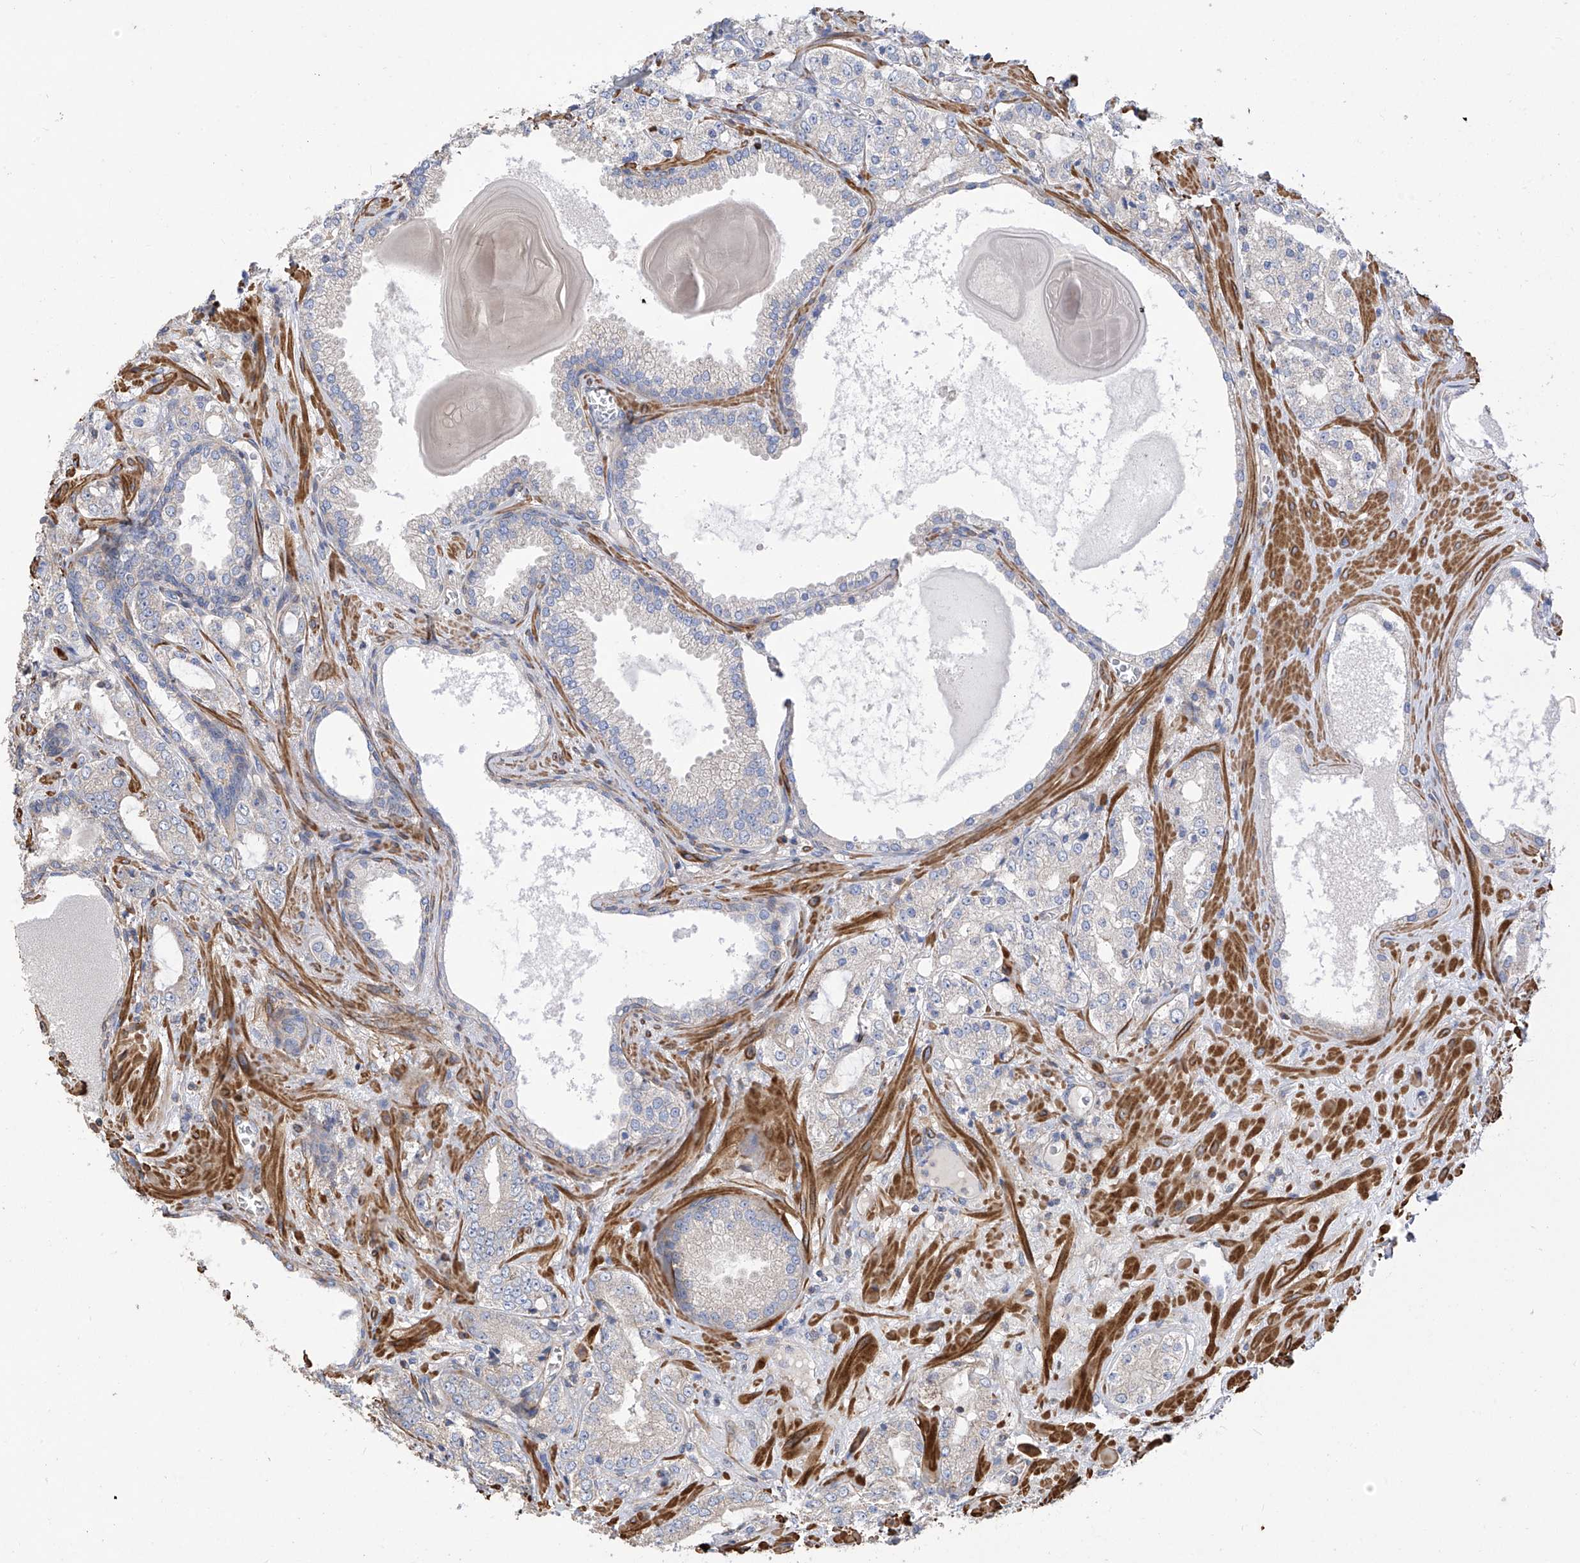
{"staining": {"intensity": "negative", "quantity": "none", "location": "none"}, "tissue": "prostate cancer", "cell_type": "Tumor cells", "image_type": "cancer", "snomed": [{"axis": "morphology", "description": "Adenocarcinoma, High grade"}, {"axis": "topography", "description": "Prostate"}], "caption": "Immunohistochemistry of prostate cancer demonstrates no staining in tumor cells.", "gene": "SLC43A3", "patient": {"sex": "male", "age": 64}}